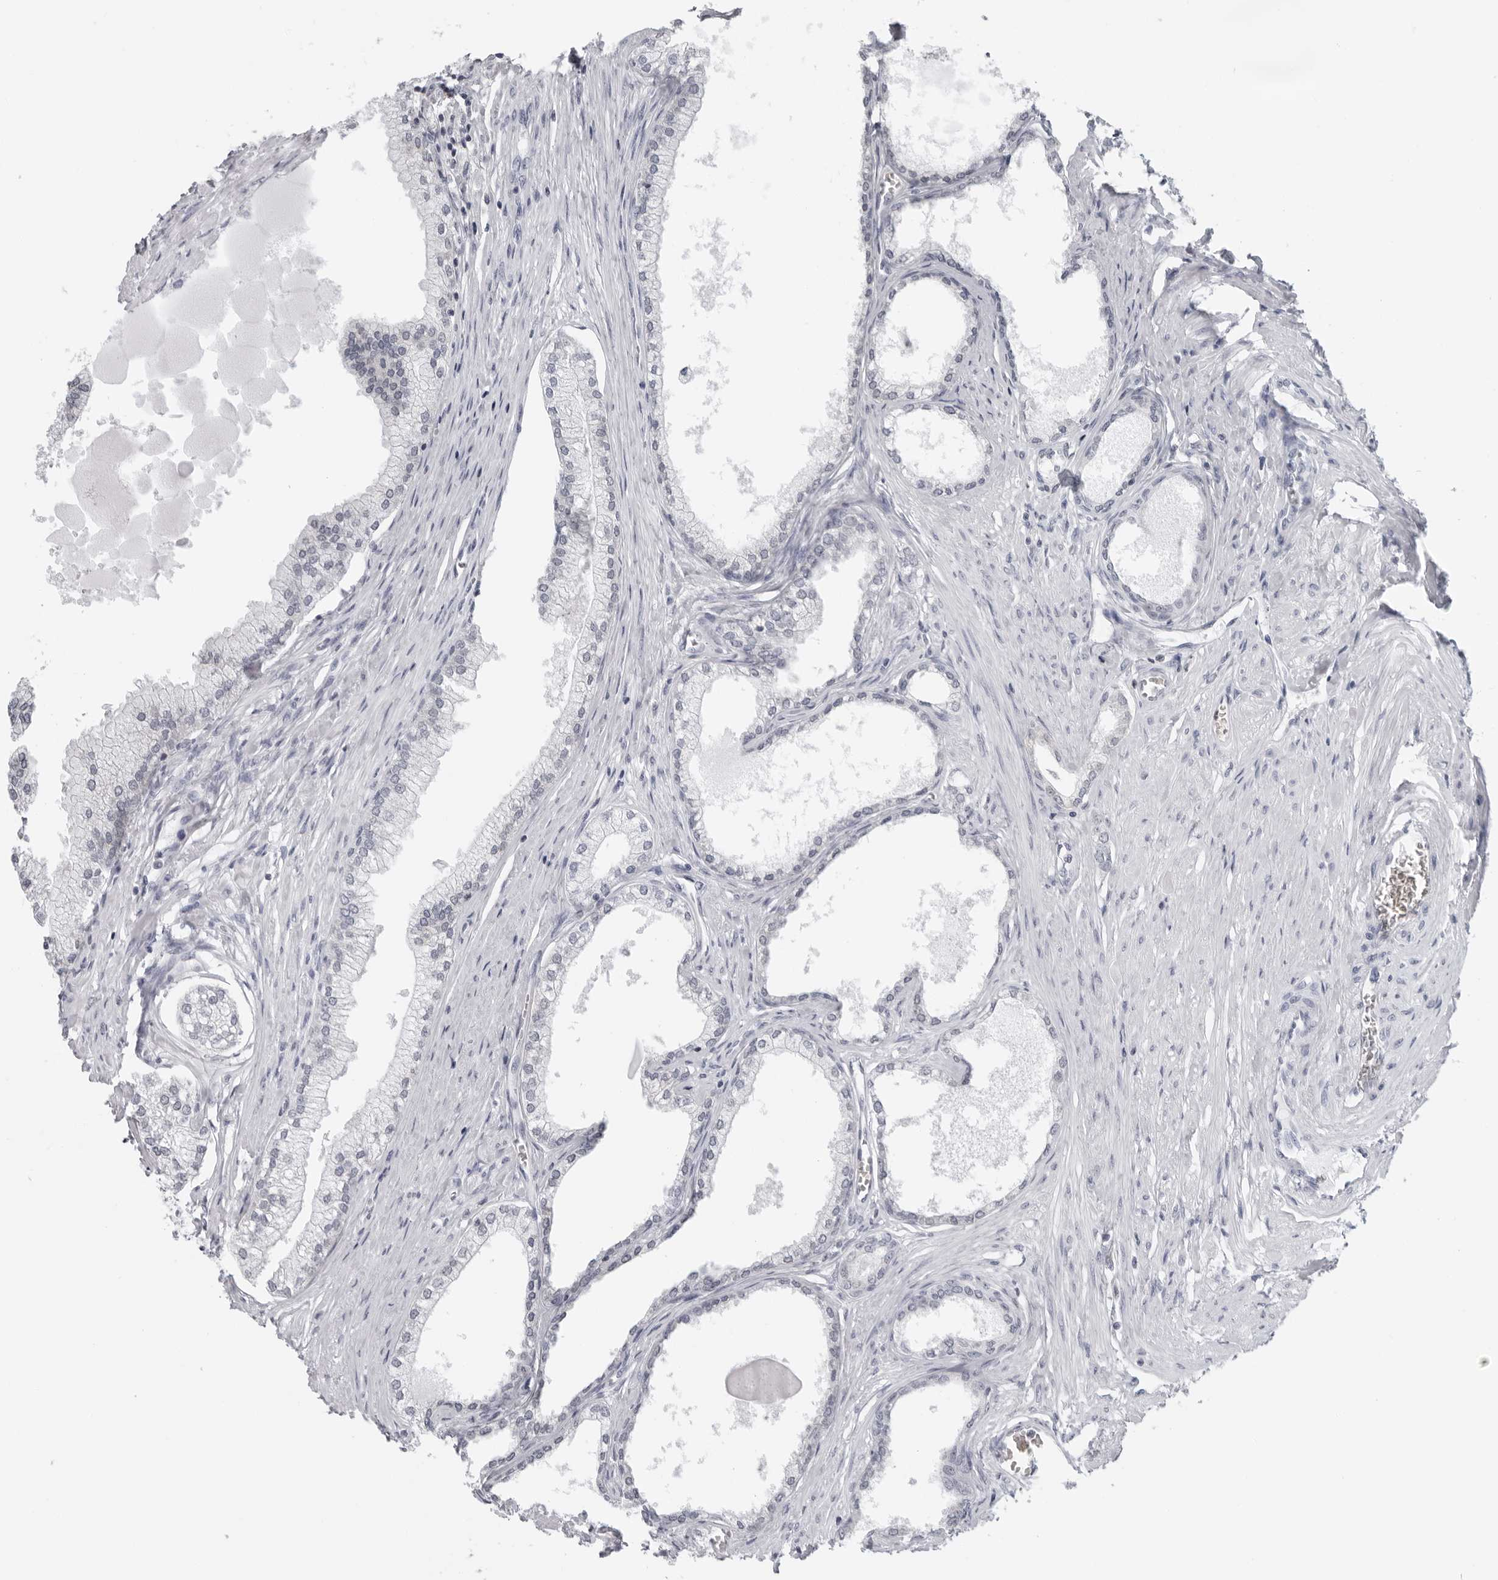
{"staining": {"intensity": "negative", "quantity": "none", "location": "none"}, "tissue": "prostate", "cell_type": "Glandular cells", "image_type": "normal", "snomed": [{"axis": "morphology", "description": "Normal tissue, NOS"}, {"axis": "morphology", "description": "Urothelial carcinoma, Low grade"}, {"axis": "topography", "description": "Urinary bladder"}, {"axis": "topography", "description": "Prostate"}], "caption": "Human prostate stained for a protein using immunohistochemistry demonstrates no staining in glandular cells.", "gene": "EPB41", "patient": {"sex": "male", "age": 60}}